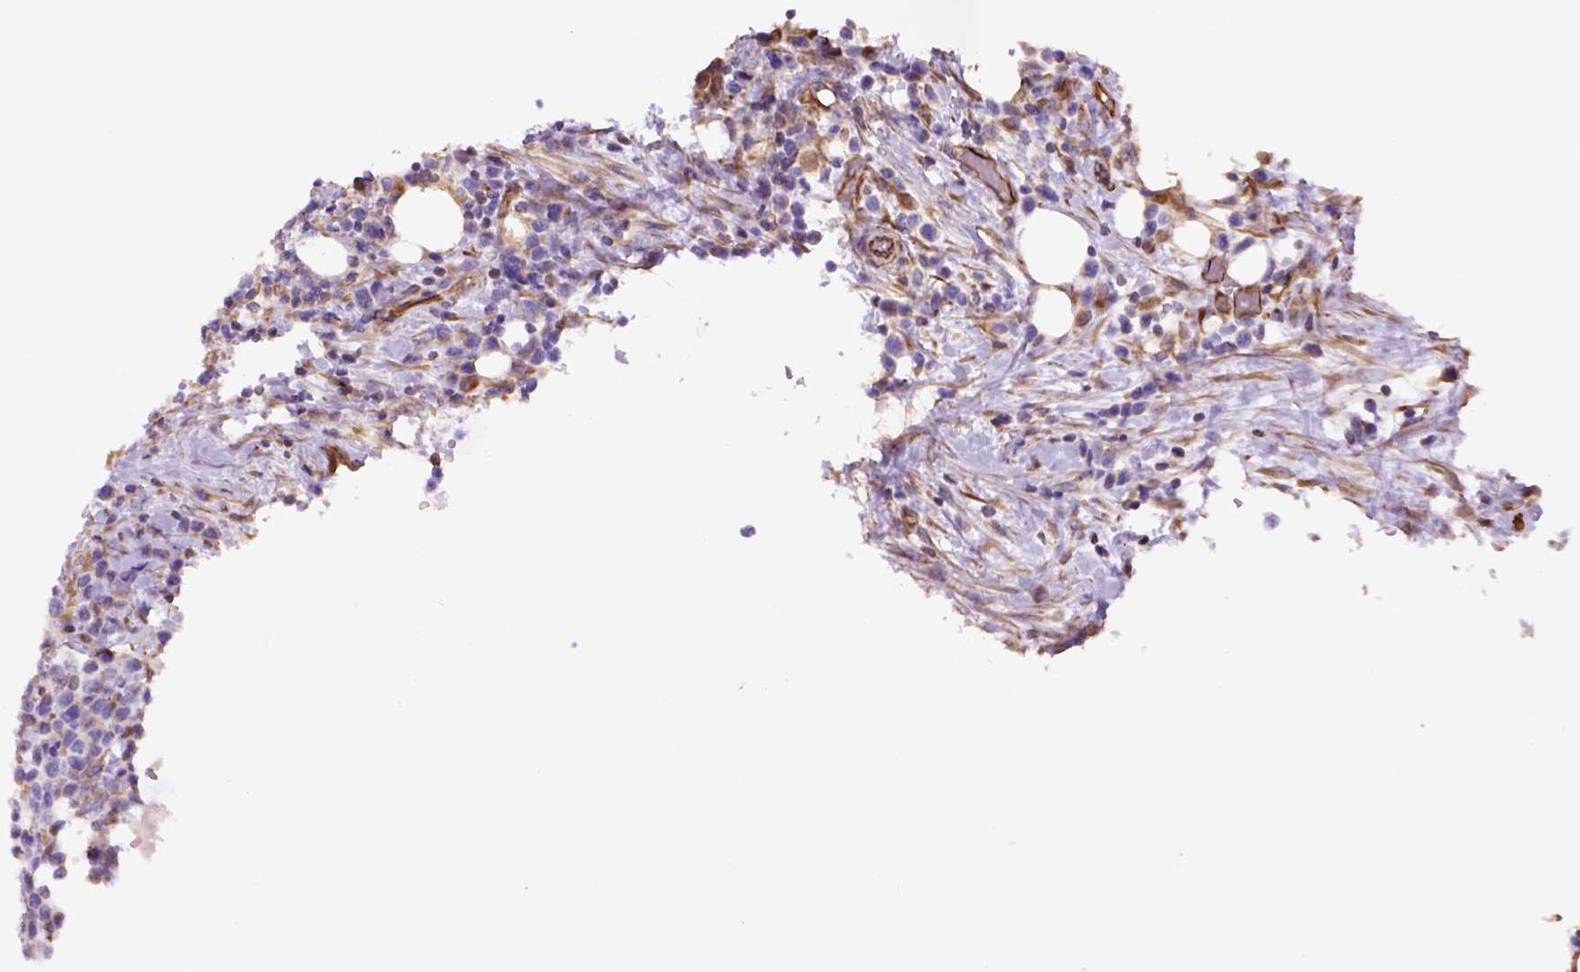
{"staining": {"intensity": "negative", "quantity": "none", "location": "none"}, "tissue": "lymphoma", "cell_type": "Tumor cells", "image_type": "cancer", "snomed": [{"axis": "morphology", "description": "Malignant lymphoma, non-Hodgkin's type, High grade"}, {"axis": "topography", "description": "Soft tissue"}], "caption": "IHC histopathology image of neoplastic tissue: lymphoma stained with DAB displays no significant protein positivity in tumor cells. (Stains: DAB (3,3'-diaminobenzidine) immunohistochemistry (IHC) with hematoxylin counter stain, Microscopy: brightfield microscopy at high magnification).", "gene": "ZZZ3", "patient": {"sex": "female", "age": 56}}